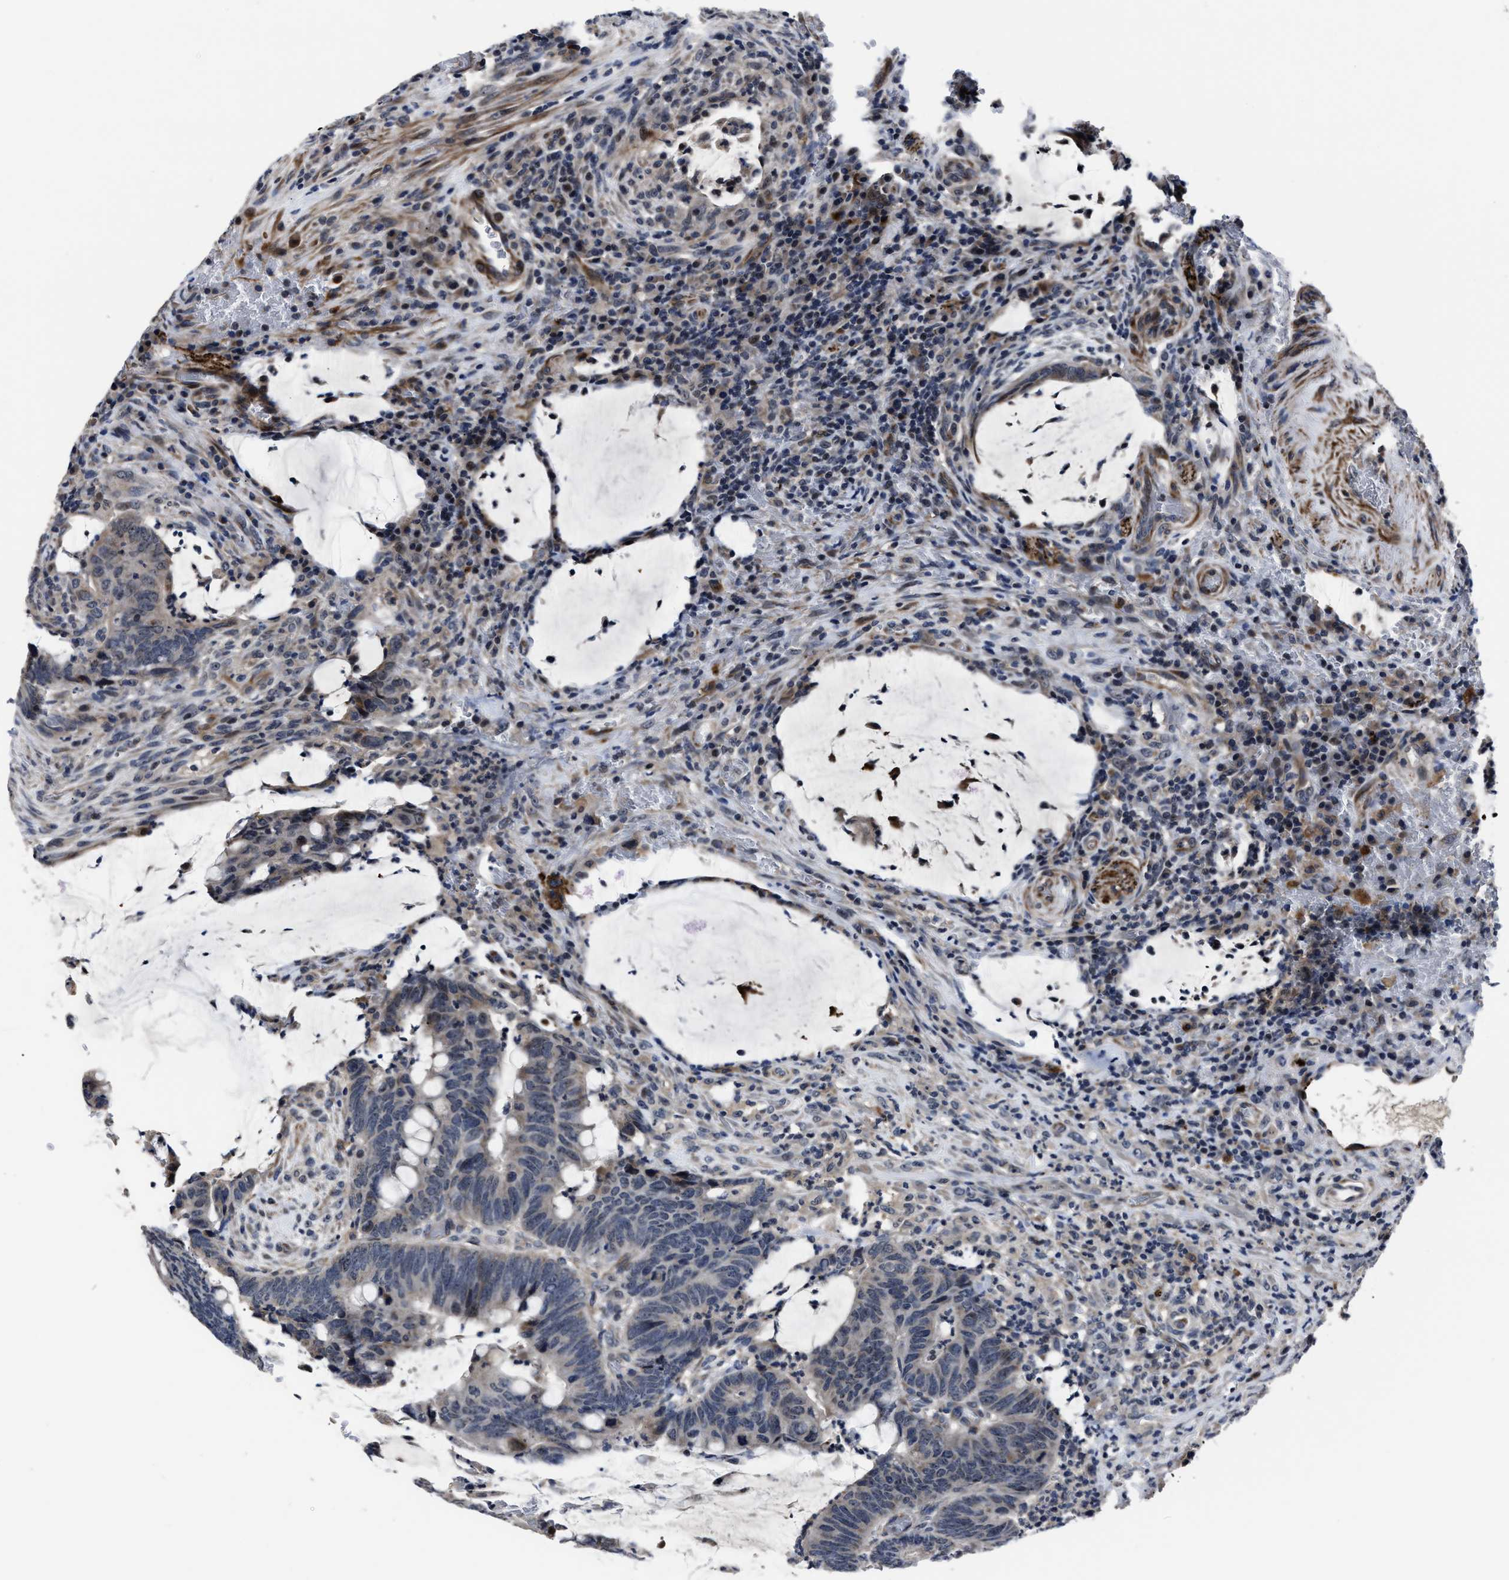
{"staining": {"intensity": "weak", "quantity": "<25%", "location": "cytoplasmic/membranous"}, "tissue": "colorectal cancer", "cell_type": "Tumor cells", "image_type": "cancer", "snomed": [{"axis": "morphology", "description": "Normal tissue, NOS"}, {"axis": "morphology", "description": "Adenocarcinoma, NOS"}, {"axis": "topography", "description": "Rectum"}, {"axis": "topography", "description": "Peripheral nerve tissue"}], "caption": "Tumor cells are negative for brown protein staining in colorectal adenocarcinoma.", "gene": "RSBN1L", "patient": {"sex": "male", "age": 92}}